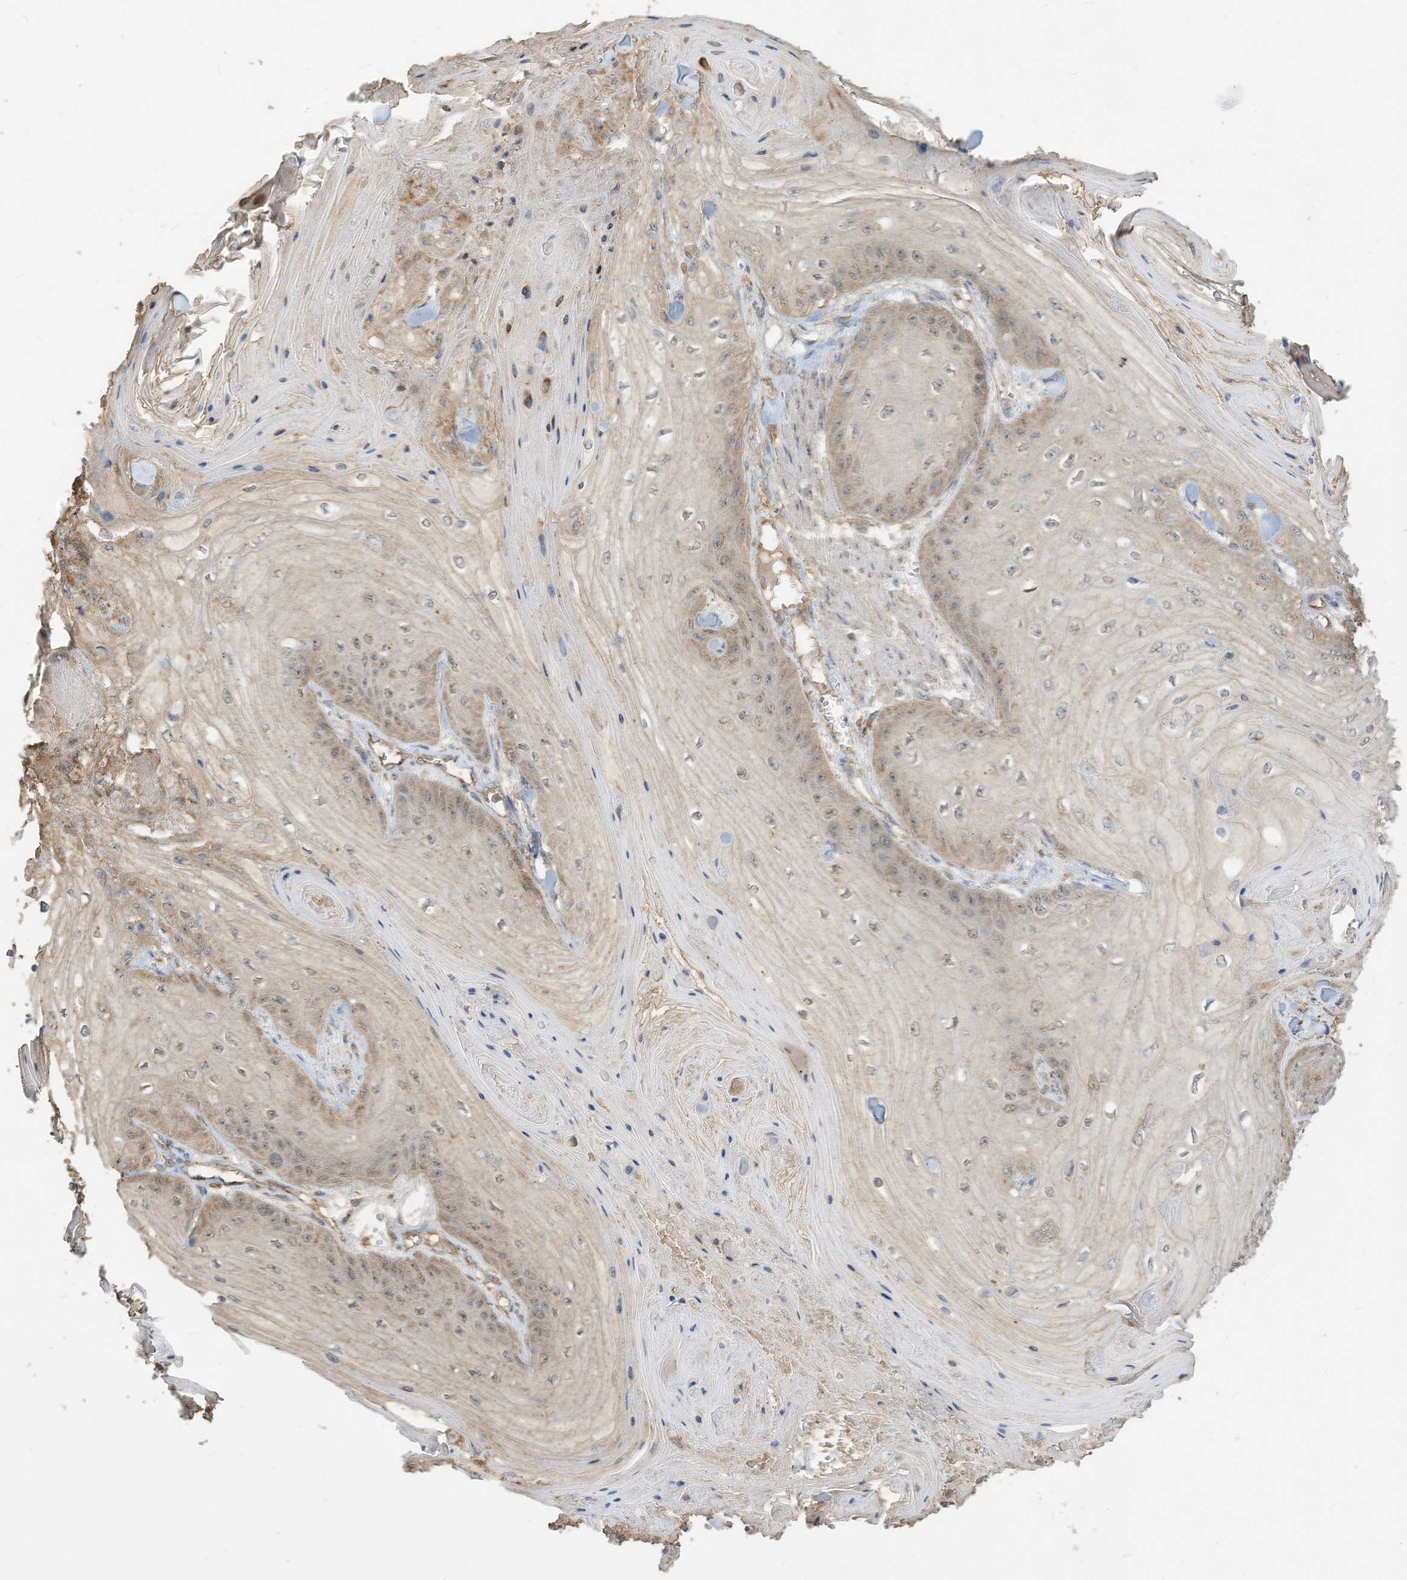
{"staining": {"intensity": "weak", "quantity": "25%-75%", "location": "cytoplasmic/membranous"}, "tissue": "skin cancer", "cell_type": "Tumor cells", "image_type": "cancer", "snomed": [{"axis": "morphology", "description": "Squamous cell carcinoma, NOS"}, {"axis": "topography", "description": "Skin"}], "caption": "Squamous cell carcinoma (skin) tissue exhibits weak cytoplasmic/membranous staining in approximately 25%-75% of tumor cells", "gene": "COX10", "patient": {"sex": "male", "age": 74}}